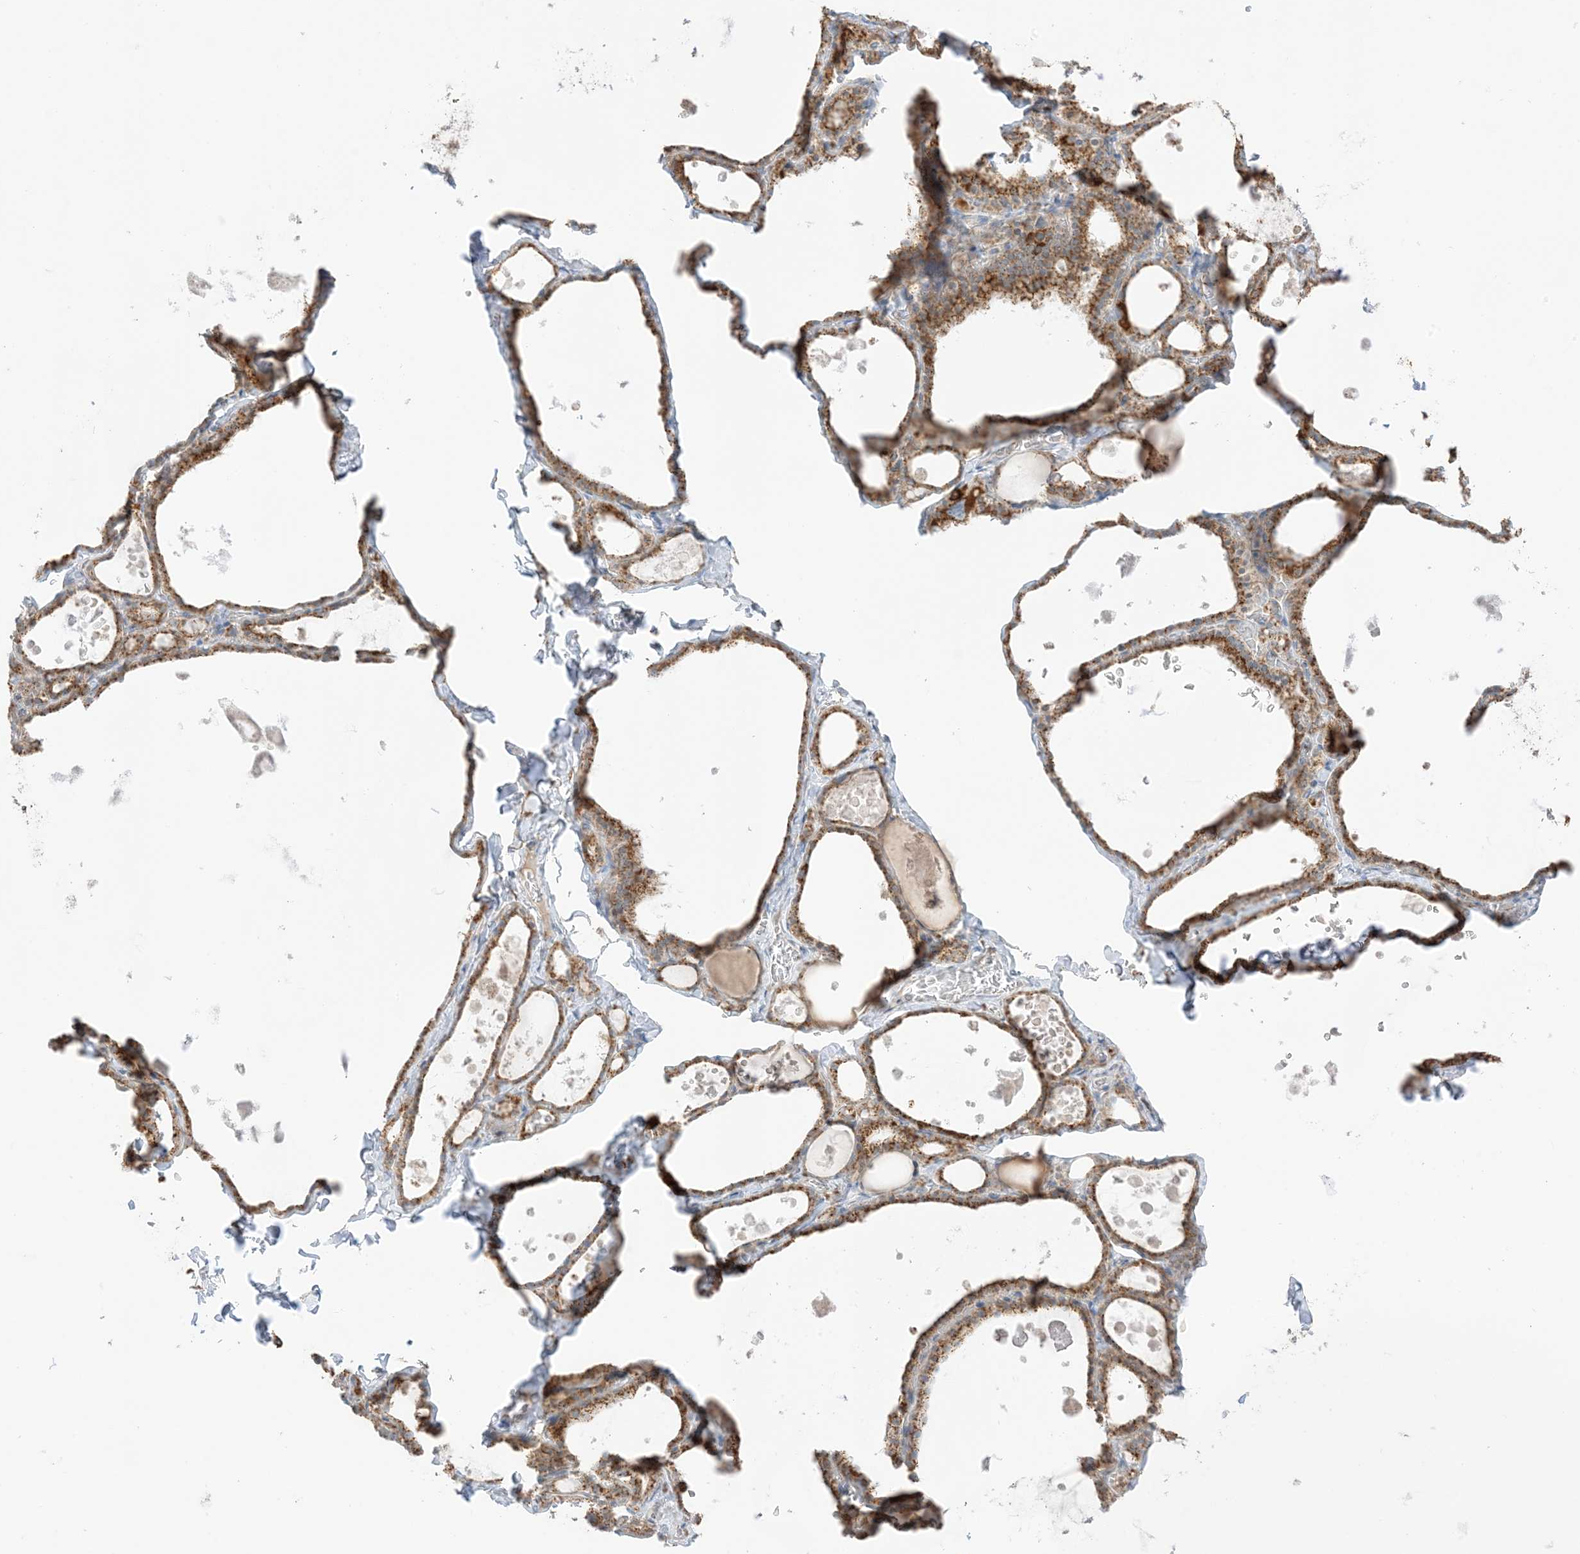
{"staining": {"intensity": "moderate", "quantity": ">75%", "location": "cytoplasmic/membranous"}, "tissue": "thyroid gland", "cell_type": "Glandular cells", "image_type": "normal", "snomed": [{"axis": "morphology", "description": "Normal tissue, NOS"}, {"axis": "topography", "description": "Thyroid gland"}], "caption": "A high-resolution micrograph shows immunohistochemistry staining of unremarkable thyroid gland, which shows moderate cytoplasmic/membranous staining in about >75% of glandular cells. Using DAB (3,3'-diaminobenzidine) (brown) and hematoxylin (blue) stains, captured at high magnification using brightfield microscopy.", "gene": "SLC25A12", "patient": {"sex": "male", "age": 56}}